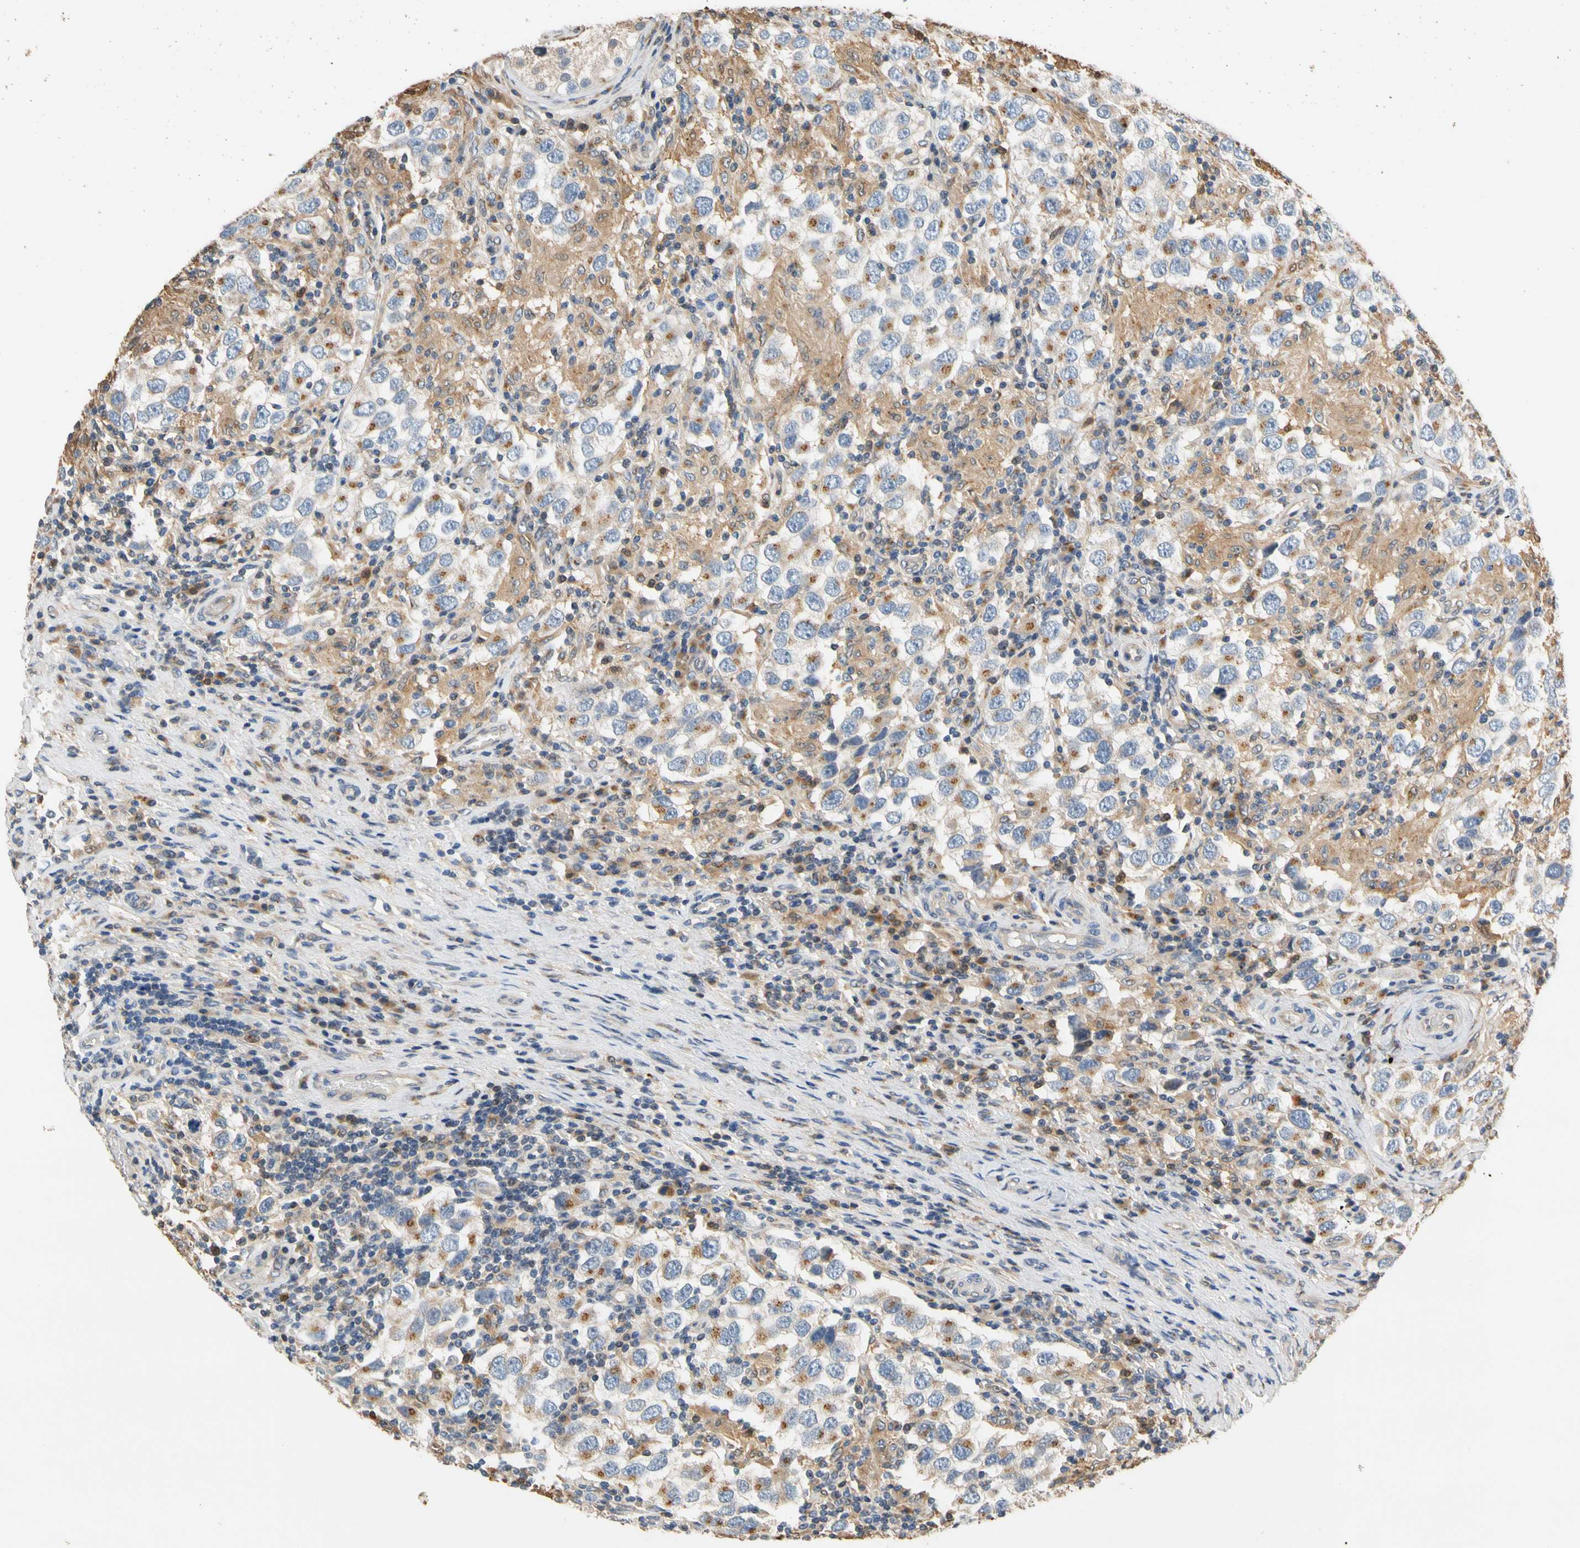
{"staining": {"intensity": "moderate", "quantity": "<25%", "location": "cytoplasmic/membranous"}, "tissue": "testis cancer", "cell_type": "Tumor cells", "image_type": "cancer", "snomed": [{"axis": "morphology", "description": "Carcinoma, Embryonal, NOS"}, {"axis": "topography", "description": "Testis"}], "caption": "DAB immunohistochemical staining of testis cancer displays moderate cytoplasmic/membranous protein positivity in about <25% of tumor cells.", "gene": "GPSM2", "patient": {"sex": "male", "age": 21}}